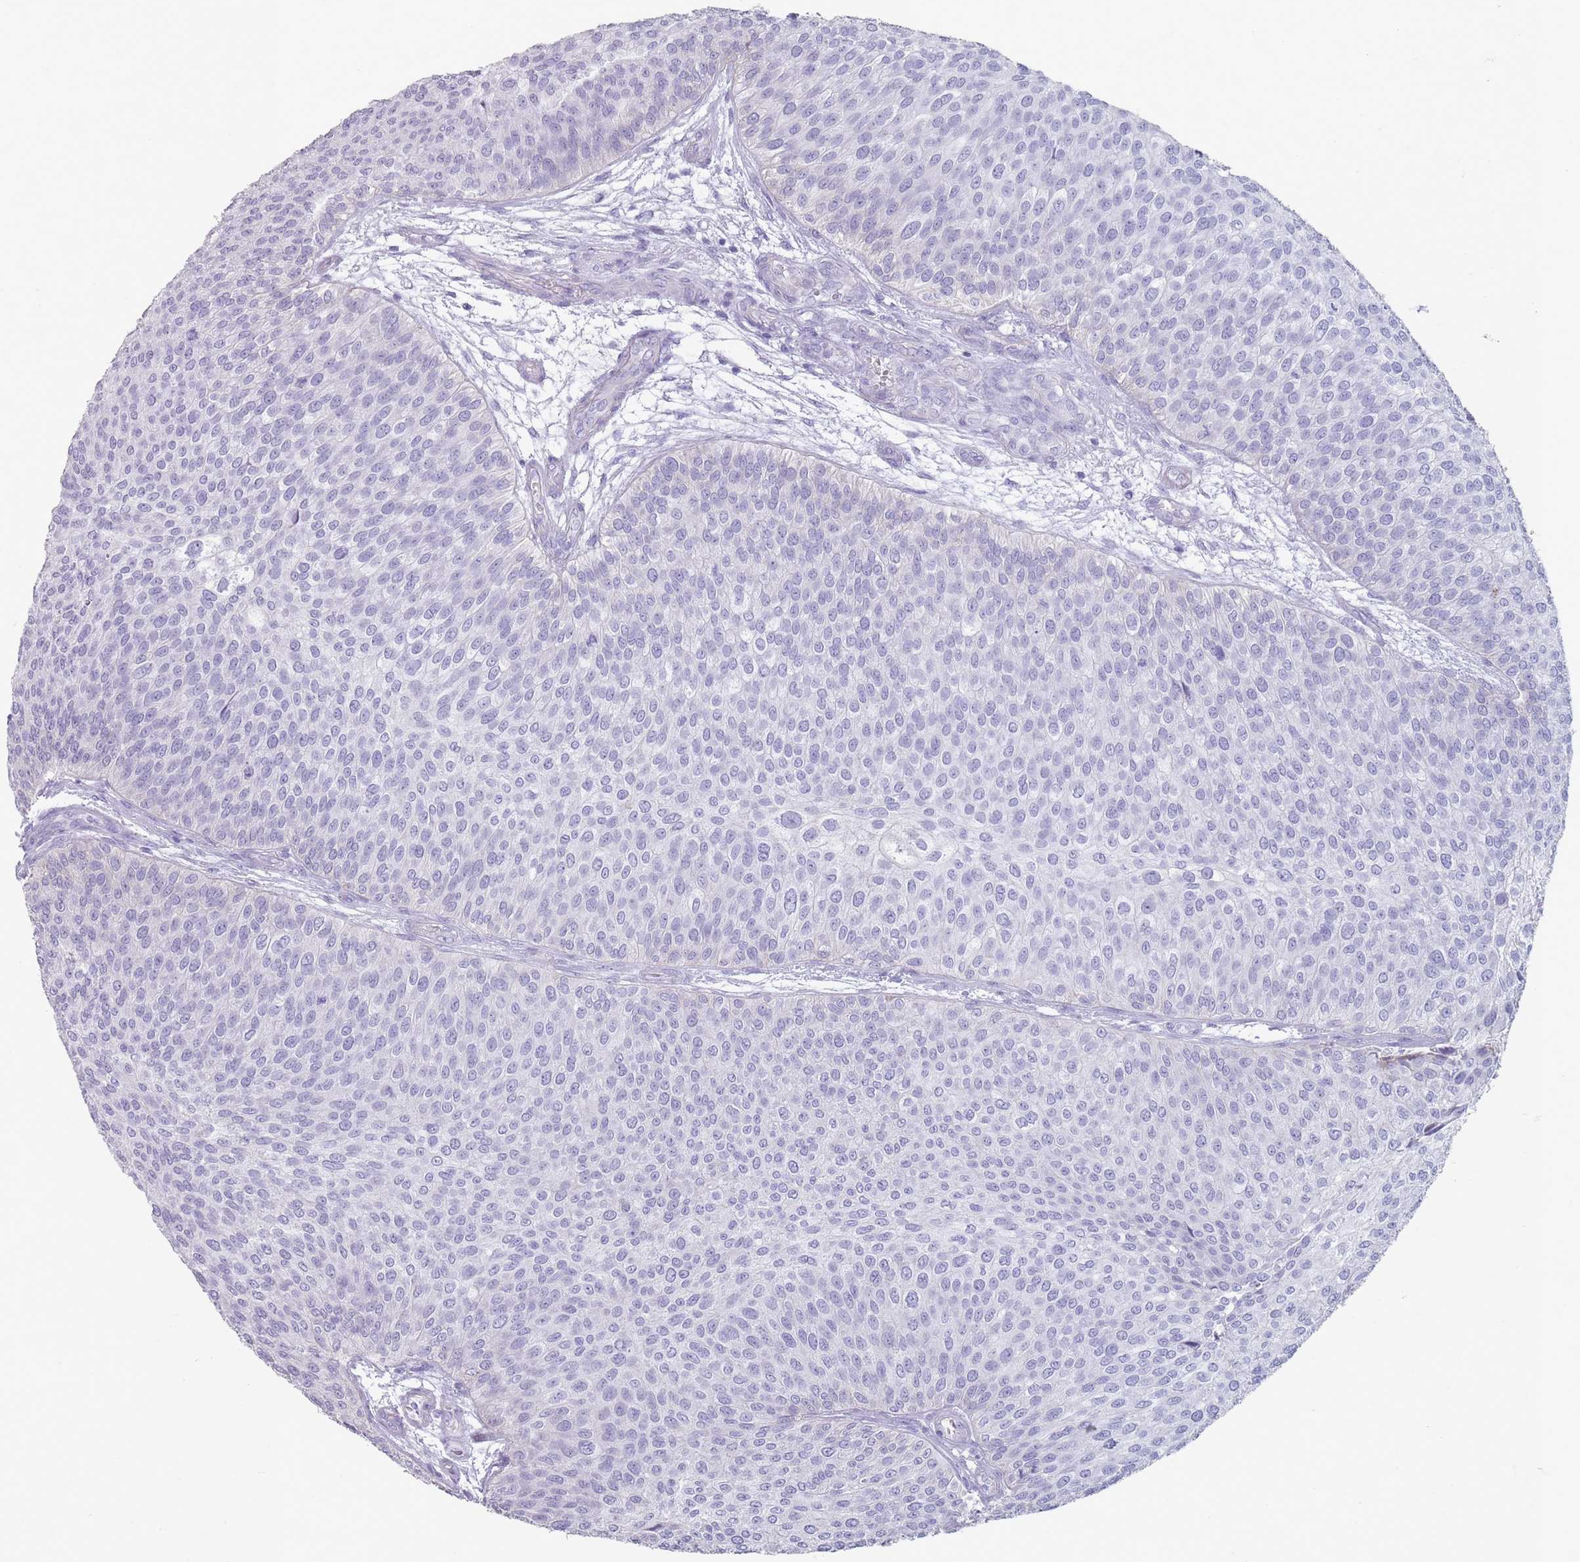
{"staining": {"intensity": "negative", "quantity": "none", "location": "none"}, "tissue": "urothelial cancer", "cell_type": "Tumor cells", "image_type": "cancer", "snomed": [{"axis": "morphology", "description": "Urothelial carcinoma, Low grade"}, {"axis": "topography", "description": "Urinary bladder"}], "caption": "Immunohistochemistry of human urothelial cancer shows no expression in tumor cells. Nuclei are stained in blue.", "gene": "RHBG", "patient": {"sex": "male", "age": 84}}